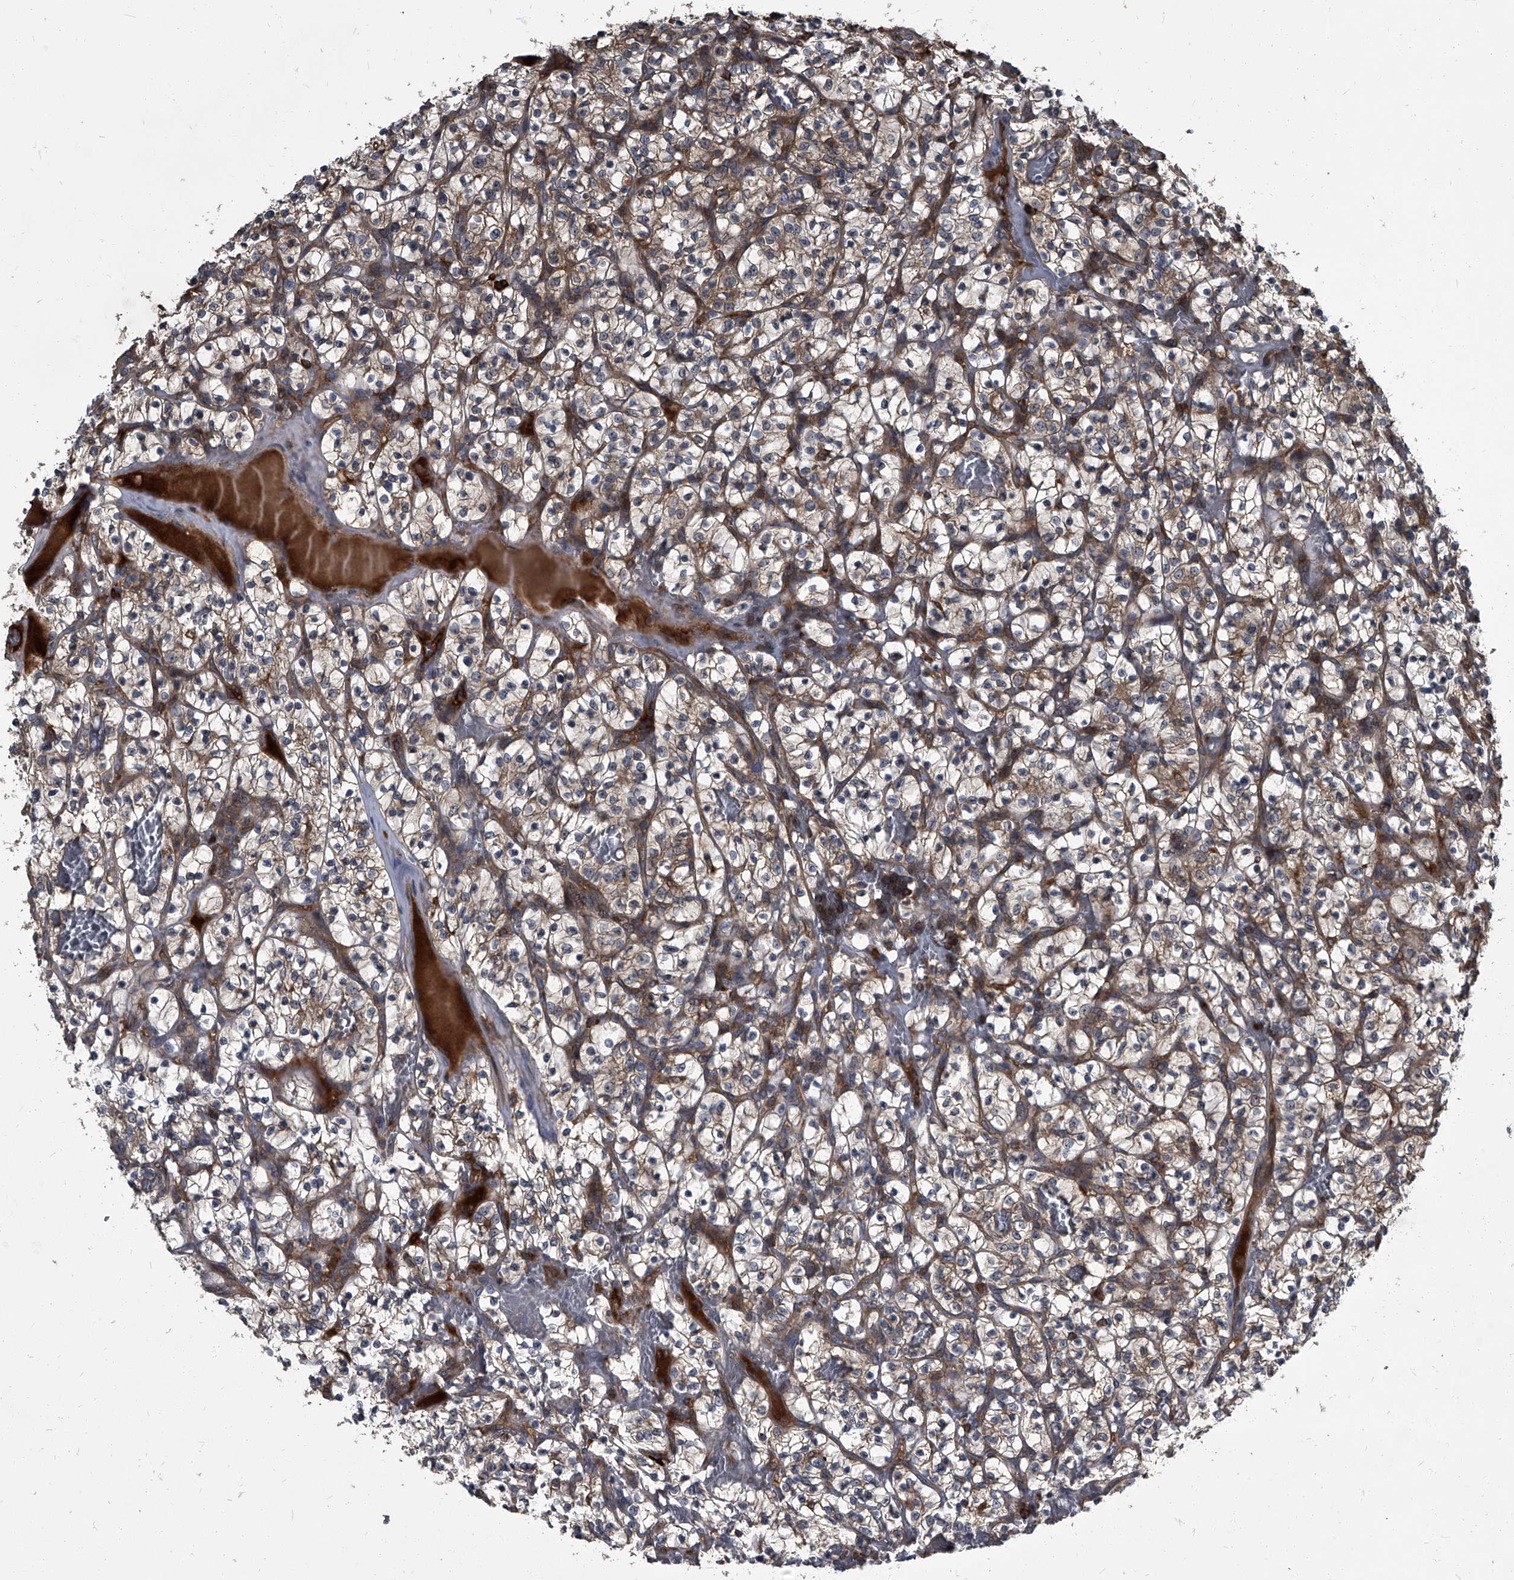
{"staining": {"intensity": "weak", "quantity": "25%-75%", "location": "cytoplasmic/membranous"}, "tissue": "renal cancer", "cell_type": "Tumor cells", "image_type": "cancer", "snomed": [{"axis": "morphology", "description": "Adenocarcinoma, NOS"}, {"axis": "topography", "description": "Kidney"}], "caption": "The immunohistochemical stain shows weak cytoplasmic/membranous expression in tumor cells of adenocarcinoma (renal) tissue. The staining is performed using DAB (3,3'-diaminobenzidine) brown chromogen to label protein expression. The nuclei are counter-stained blue using hematoxylin.", "gene": "CDV3", "patient": {"sex": "female", "age": 57}}